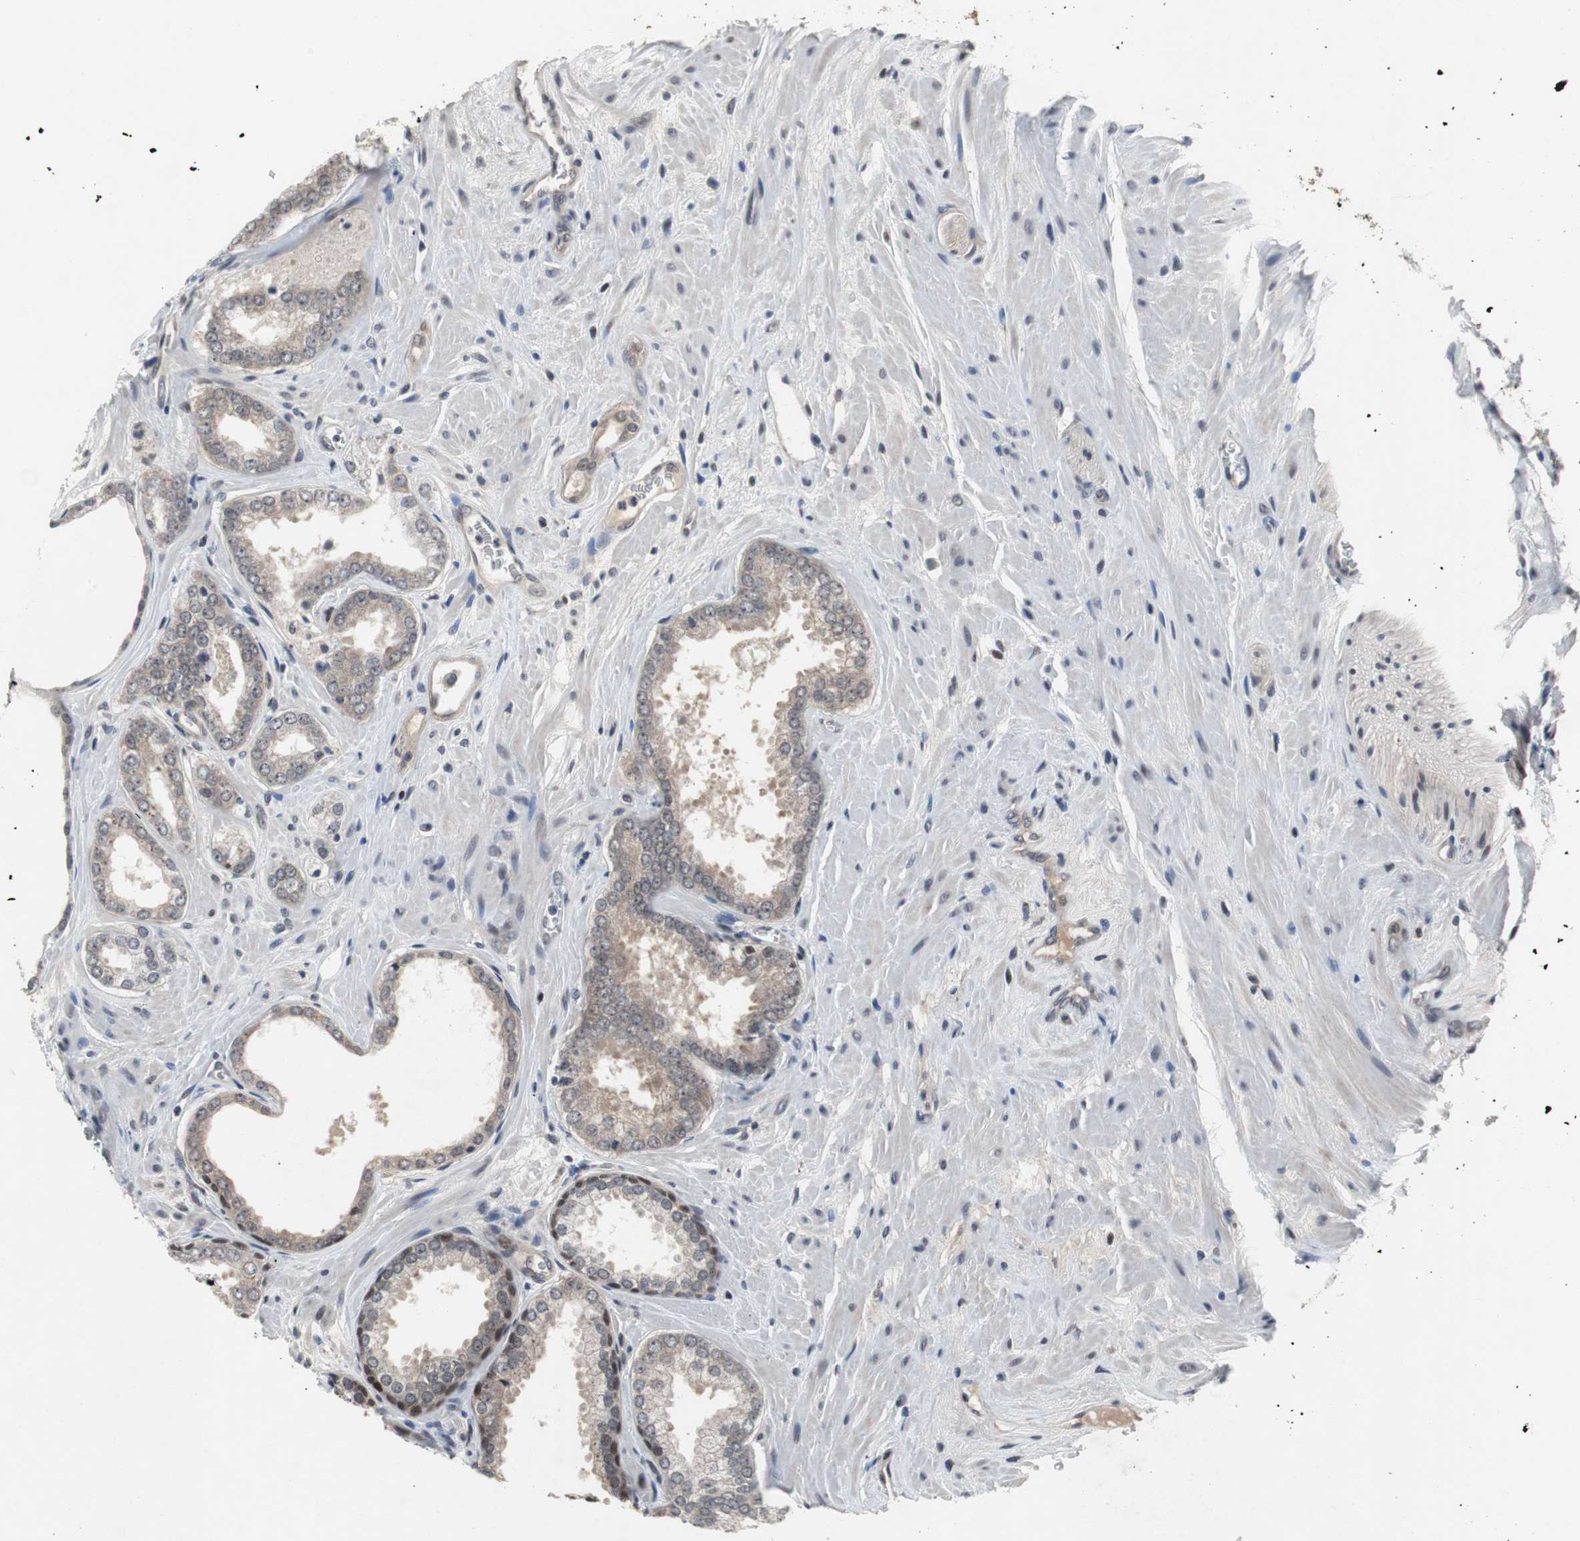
{"staining": {"intensity": "weak", "quantity": "25%-75%", "location": "cytoplasmic/membranous,nuclear"}, "tissue": "prostate cancer", "cell_type": "Tumor cells", "image_type": "cancer", "snomed": [{"axis": "morphology", "description": "Adenocarcinoma, Low grade"}, {"axis": "topography", "description": "Prostate"}], "caption": "A photomicrograph of human prostate cancer stained for a protein shows weak cytoplasmic/membranous and nuclear brown staining in tumor cells.", "gene": "TP63", "patient": {"sex": "male", "age": 60}}